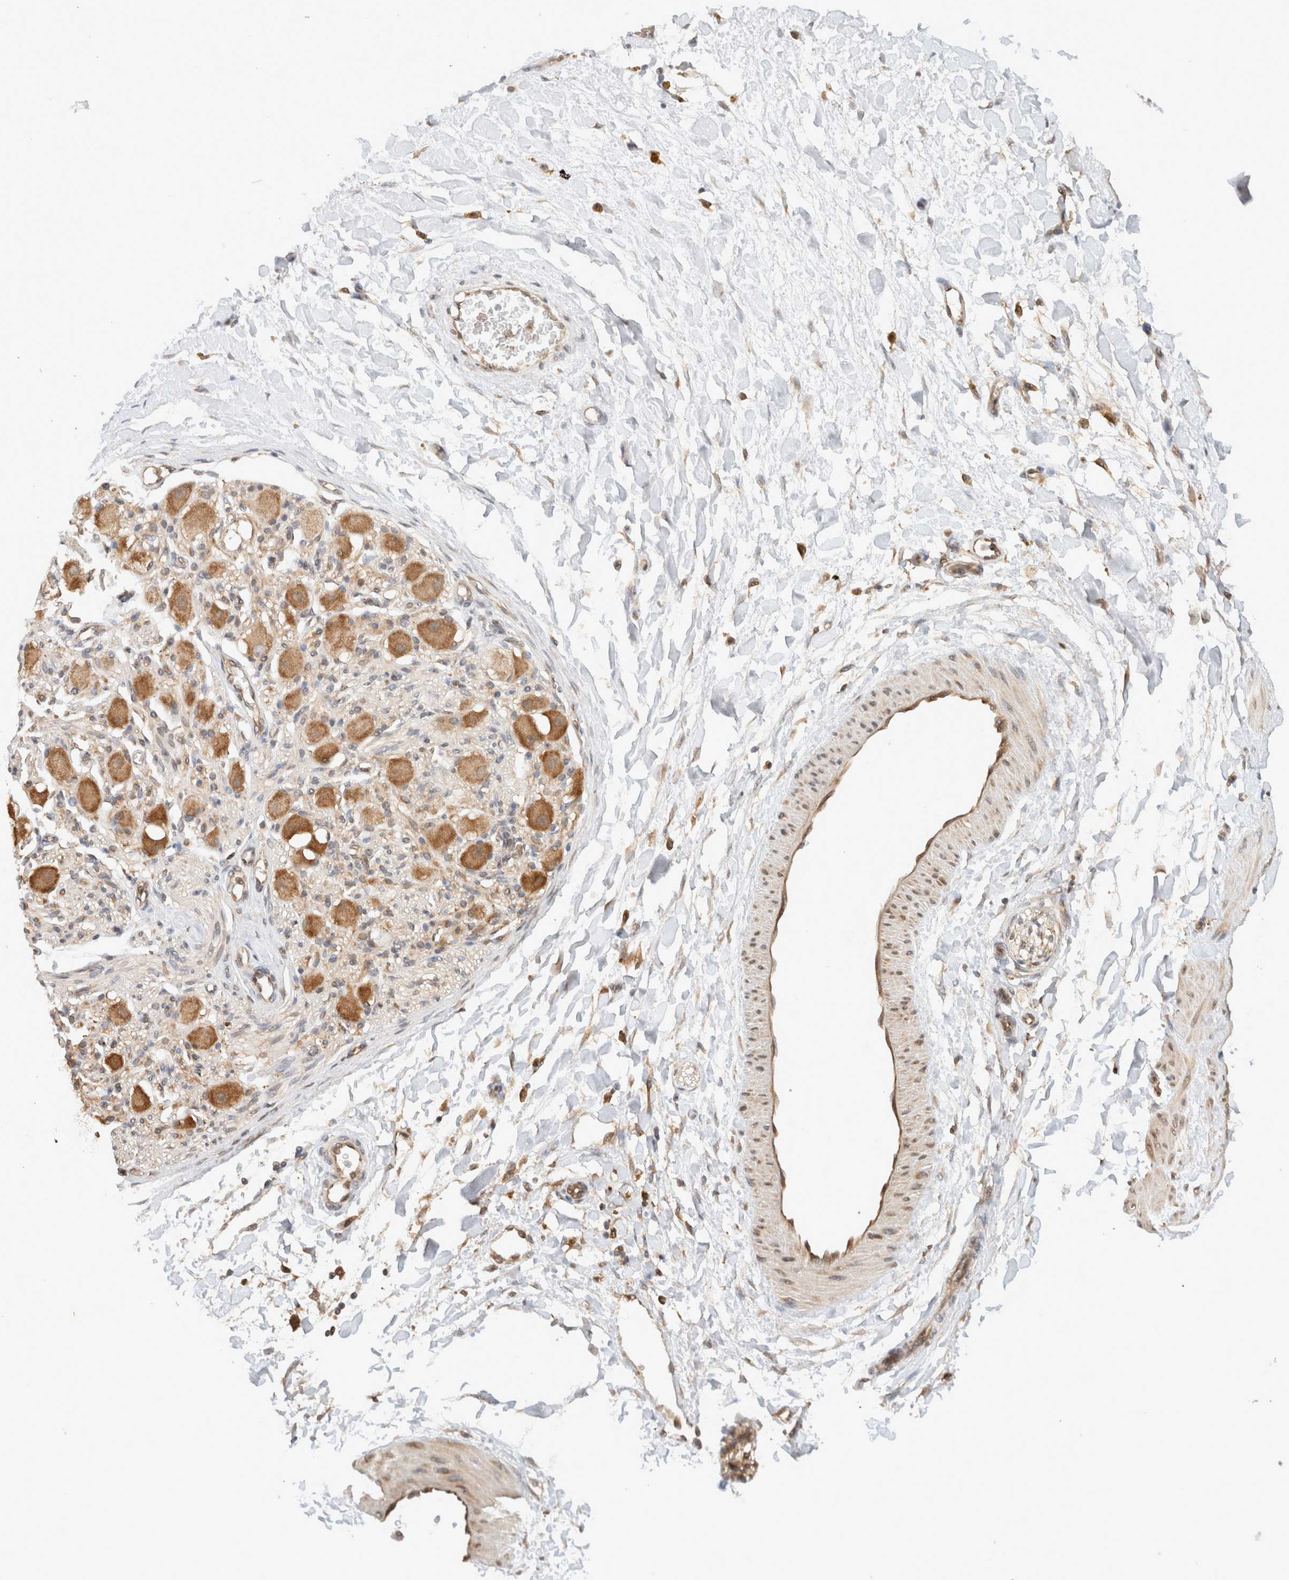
{"staining": {"intensity": "moderate", "quantity": ">75%", "location": "cytoplasmic/membranous"}, "tissue": "soft tissue", "cell_type": "Fibroblasts", "image_type": "normal", "snomed": [{"axis": "morphology", "description": "Normal tissue, NOS"}, {"axis": "topography", "description": "Kidney"}, {"axis": "topography", "description": "Peripheral nerve tissue"}], "caption": "Benign soft tissue displays moderate cytoplasmic/membranous expression in approximately >75% of fibroblasts, visualized by immunohistochemistry. (brown staining indicates protein expression, while blue staining denotes nuclei).", "gene": "ARFGEF2", "patient": {"sex": "male", "age": 7}}